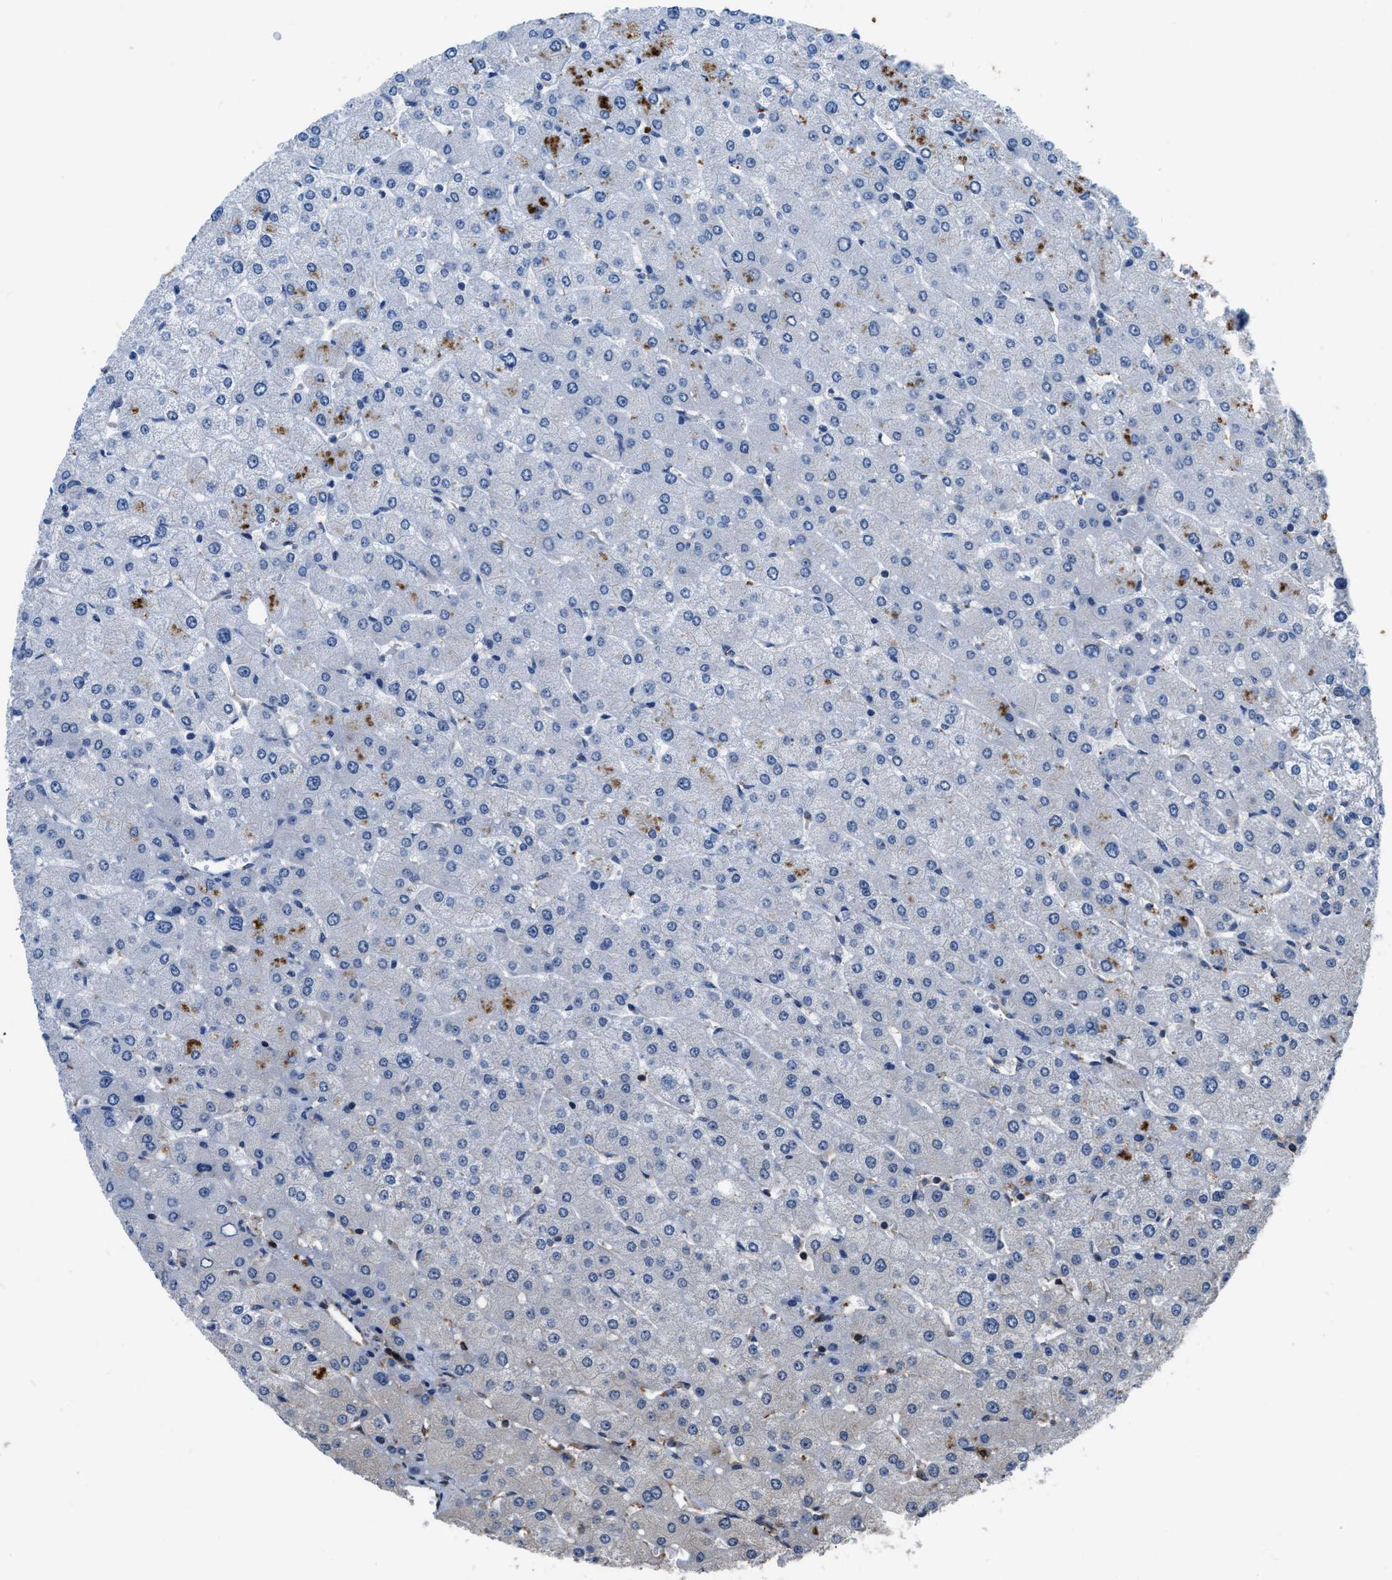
{"staining": {"intensity": "negative", "quantity": "none", "location": "none"}, "tissue": "liver", "cell_type": "Cholangiocytes", "image_type": "normal", "snomed": [{"axis": "morphology", "description": "Normal tissue, NOS"}, {"axis": "topography", "description": "Liver"}], "caption": "Normal liver was stained to show a protein in brown. There is no significant positivity in cholangiocytes. Brightfield microscopy of immunohistochemistry (IHC) stained with DAB (brown) and hematoxylin (blue), captured at high magnification.", "gene": "PFKP", "patient": {"sex": "male", "age": 55}}